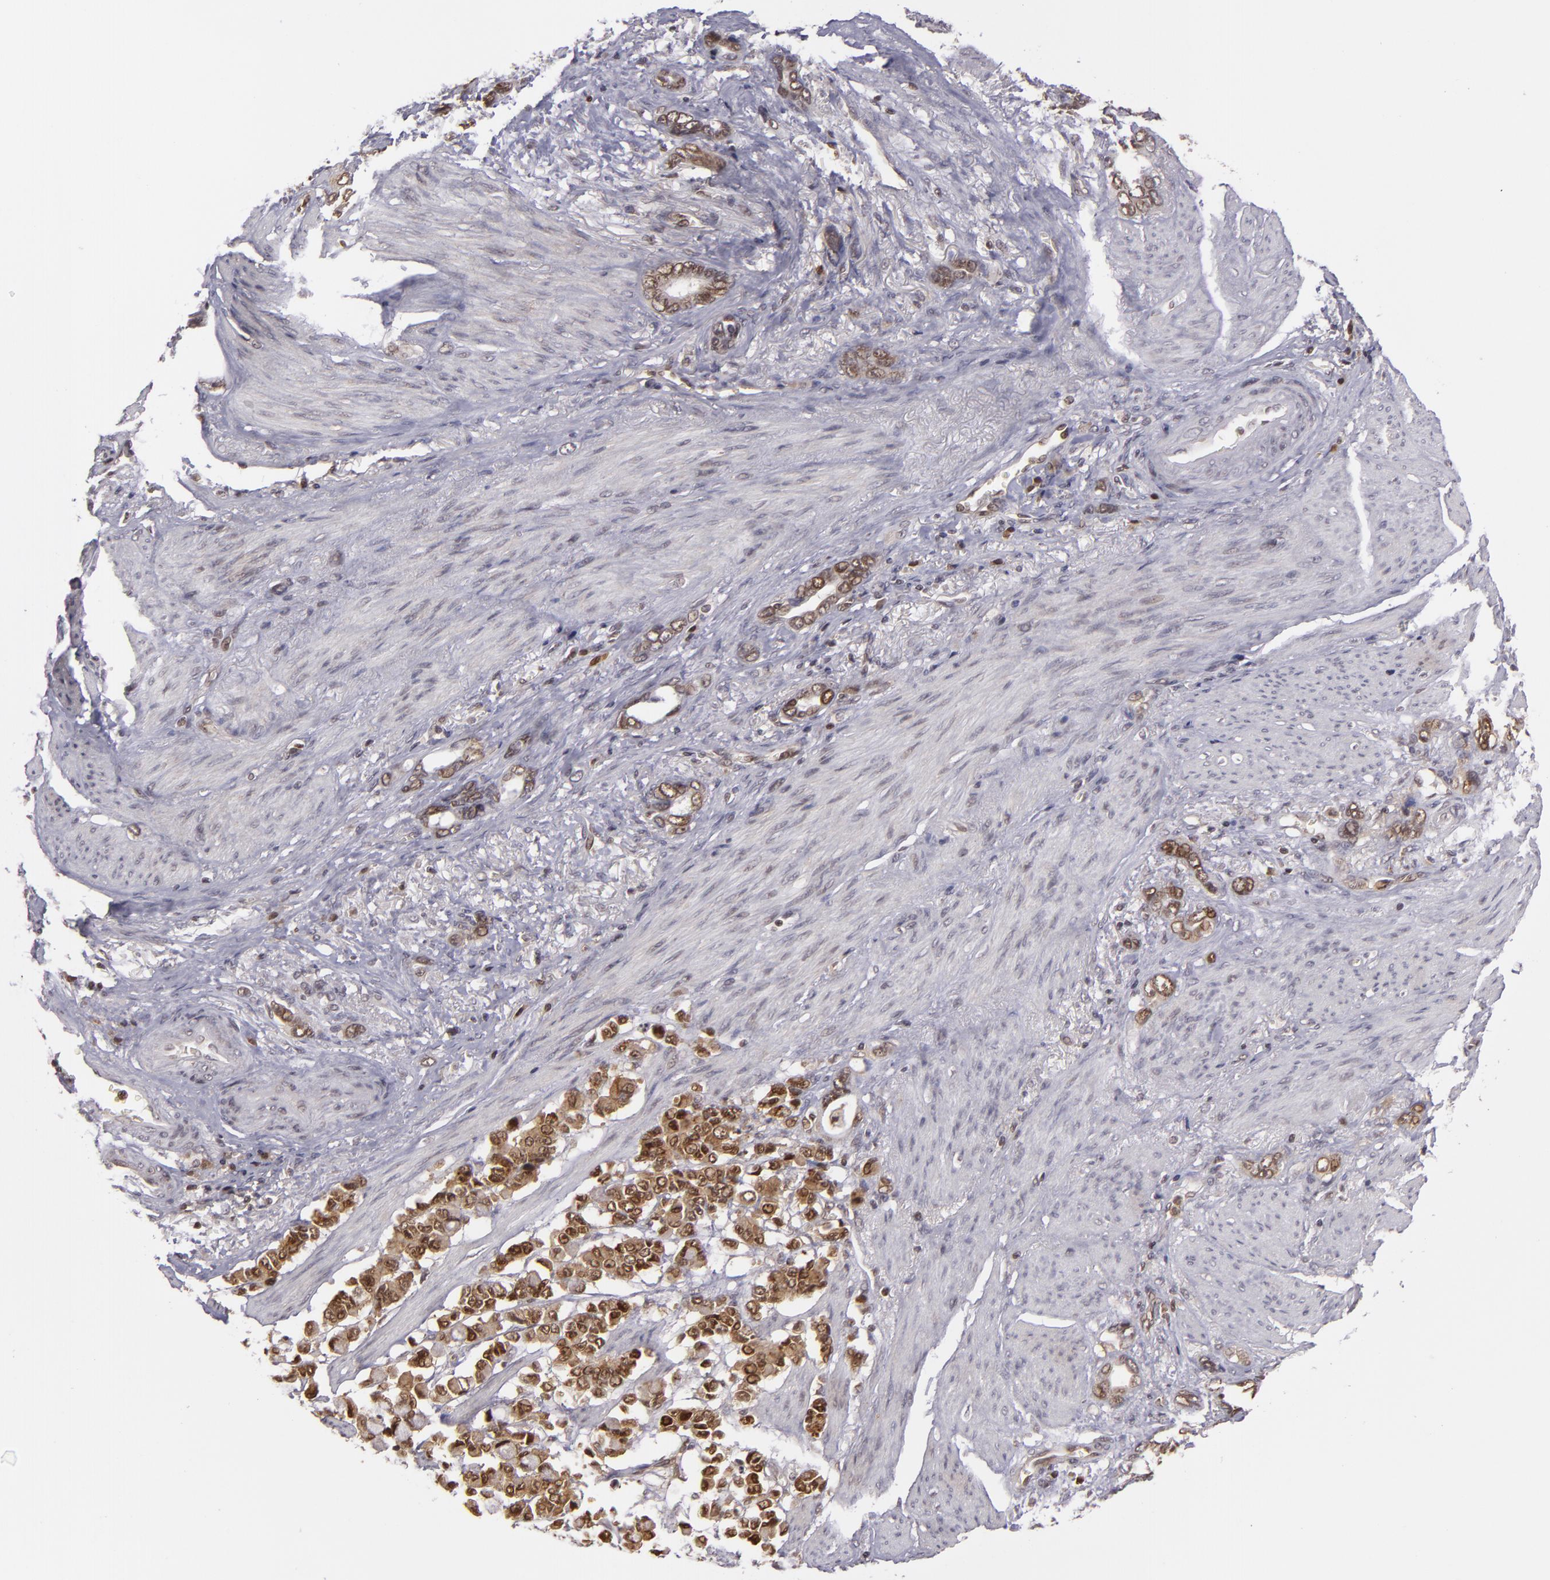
{"staining": {"intensity": "strong", "quantity": "25%-75%", "location": "cytoplasmic/membranous,nuclear"}, "tissue": "stomach cancer", "cell_type": "Tumor cells", "image_type": "cancer", "snomed": [{"axis": "morphology", "description": "Adenocarcinoma, NOS"}, {"axis": "topography", "description": "Stomach"}], "caption": "A photomicrograph of adenocarcinoma (stomach) stained for a protein reveals strong cytoplasmic/membranous and nuclear brown staining in tumor cells.", "gene": "ZBTB33", "patient": {"sex": "male", "age": 78}}